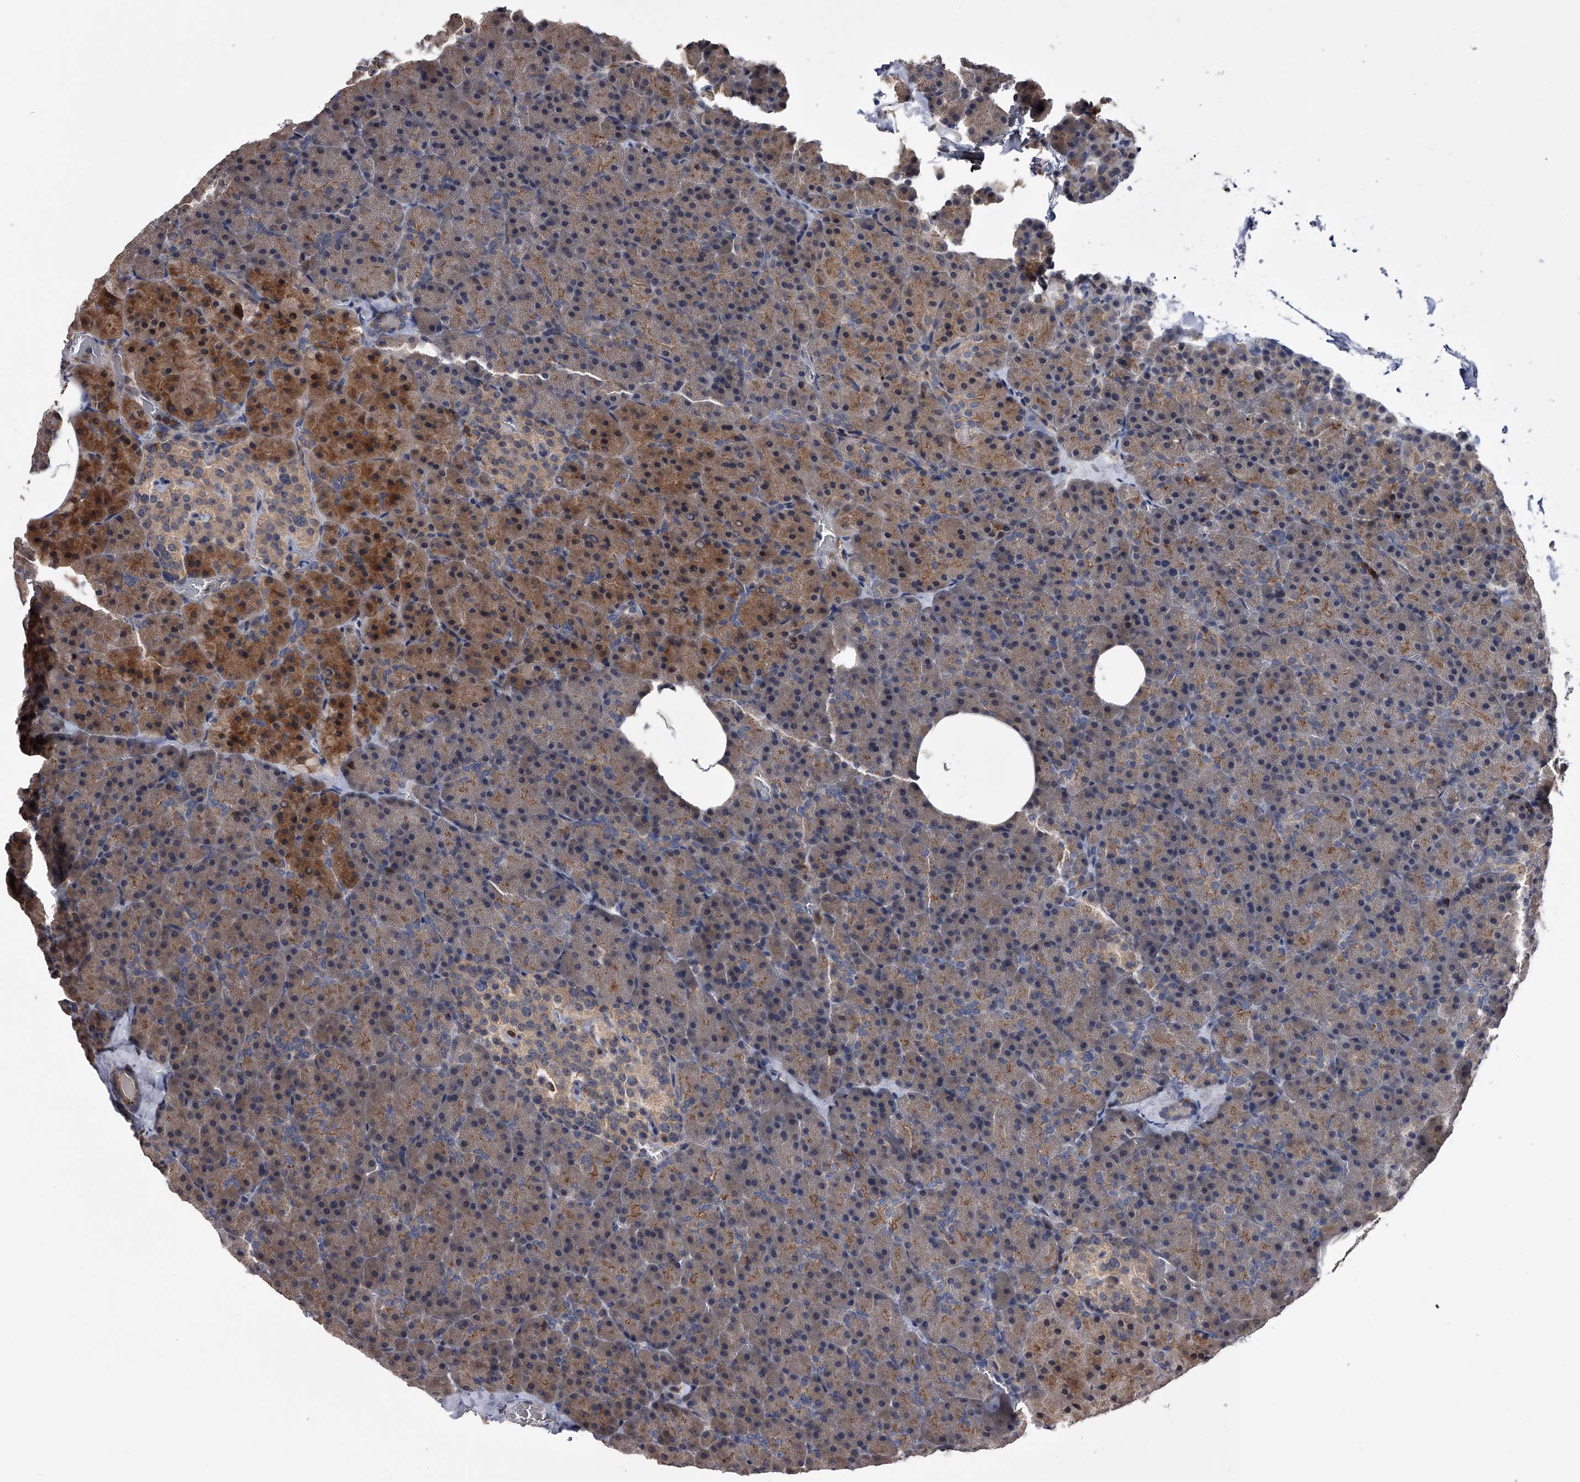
{"staining": {"intensity": "moderate", "quantity": "25%-75%", "location": "cytoplasmic/membranous"}, "tissue": "pancreas", "cell_type": "Exocrine glandular cells", "image_type": "normal", "snomed": [{"axis": "morphology", "description": "Normal tissue, NOS"}, {"axis": "morphology", "description": "Carcinoid, malignant, NOS"}, {"axis": "topography", "description": "Pancreas"}], "caption": "Immunohistochemical staining of unremarkable pancreas reveals moderate cytoplasmic/membranous protein expression in about 25%-75% of exocrine glandular cells. (IHC, brightfield microscopy, high magnification).", "gene": "PAN3", "patient": {"sex": "female", "age": 35}}